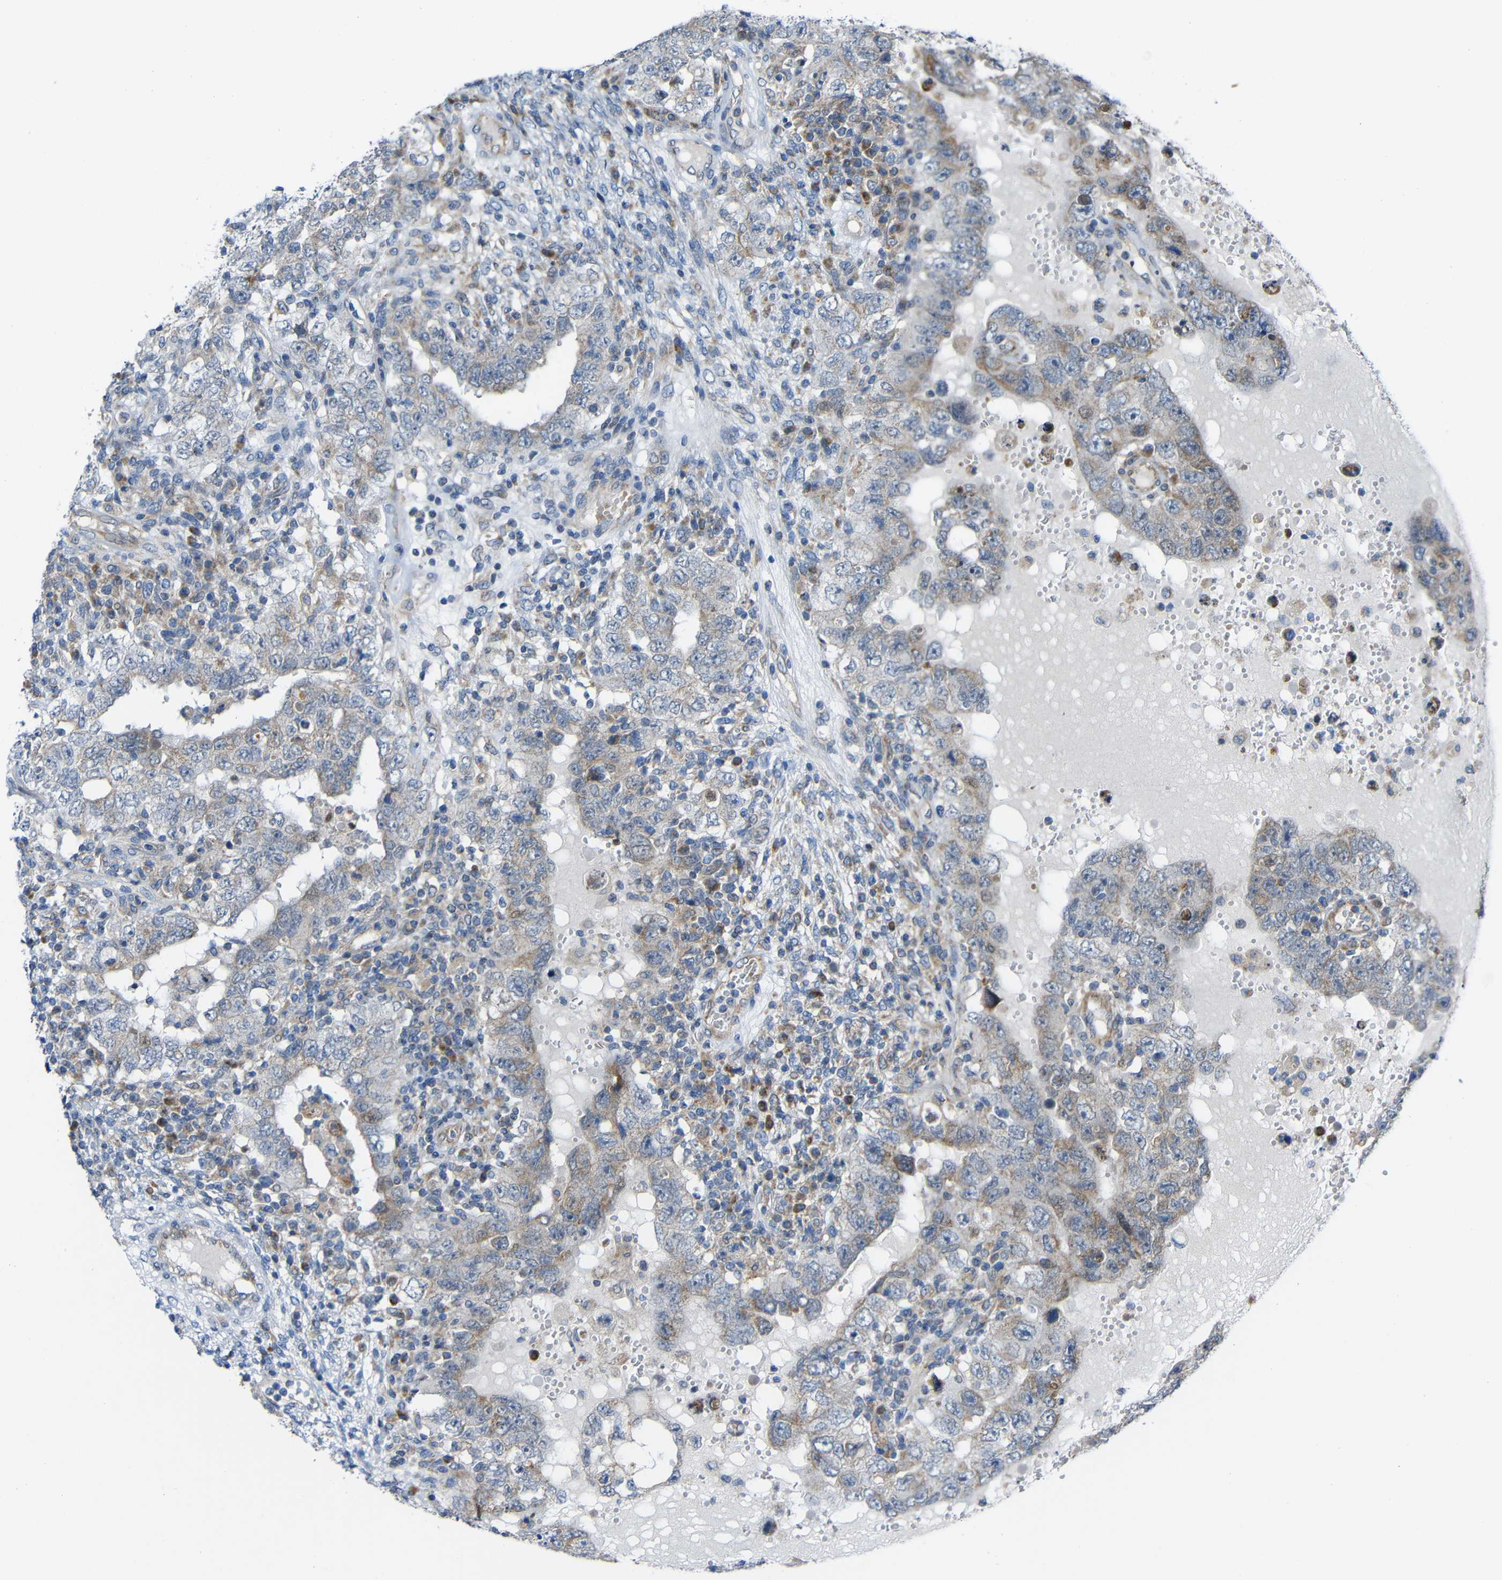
{"staining": {"intensity": "weak", "quantity": "<25%", "location": "cytoplasmic/membranous"}, "tissue": "testis cancer", "cell_type": "Tumor cells", "image_type": "cancer", "snomed": [{"axis": "morphology", "description": "Carcinoma, Embryonal, NOS"}, {"axis": "topography", "description": "Testis"}], "caption": "DAB immunohistochemical staining of human testis embryonal carcinoma demonstrates no significant positivity in tumor cells. (DAB (3,3'-diaminobenzidine) immunohistochemistry with hematoxylin counter stain).", "gene": "TMEM25", "patient": {"sex": "male", "age": 26}}